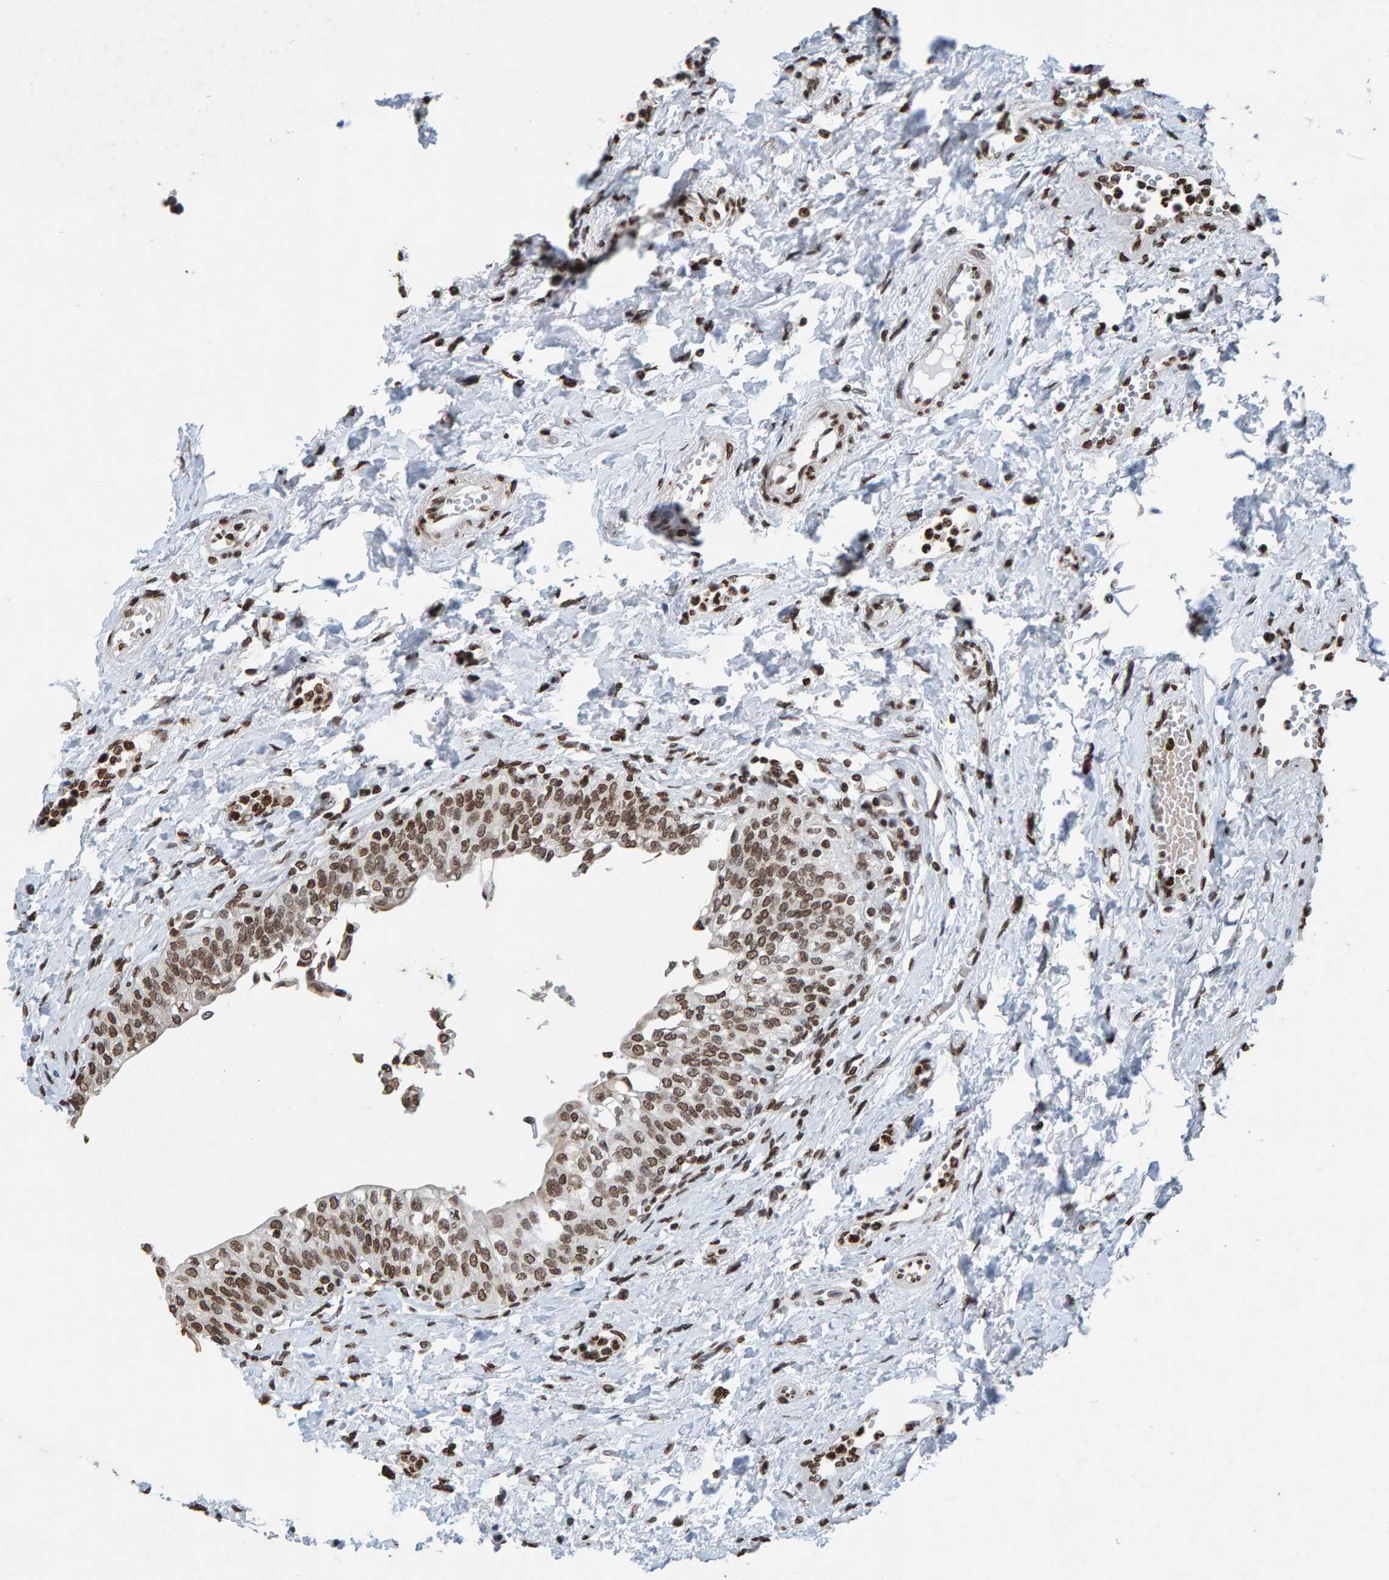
{"staining": {"intensity": "moderate", "quantity": ">75%", "location": "nuclear"}, "tissue": "urinary bladder", "cell_type": "Urothelial cells", "image_type": "normal", "snomed": [{"axis": "morphology", "description": "Normal tissue, NOS"}, {"axis": "topography", "description": "Urinary bladder"}], "caption": "DAB immunohistochemical staining of normal urinary bladder shows moderate nuclear protein positivity in about >75% of urothelial cells.", "gene": "H2AZ1", "patient": {"sex": "male", "age": 55}}